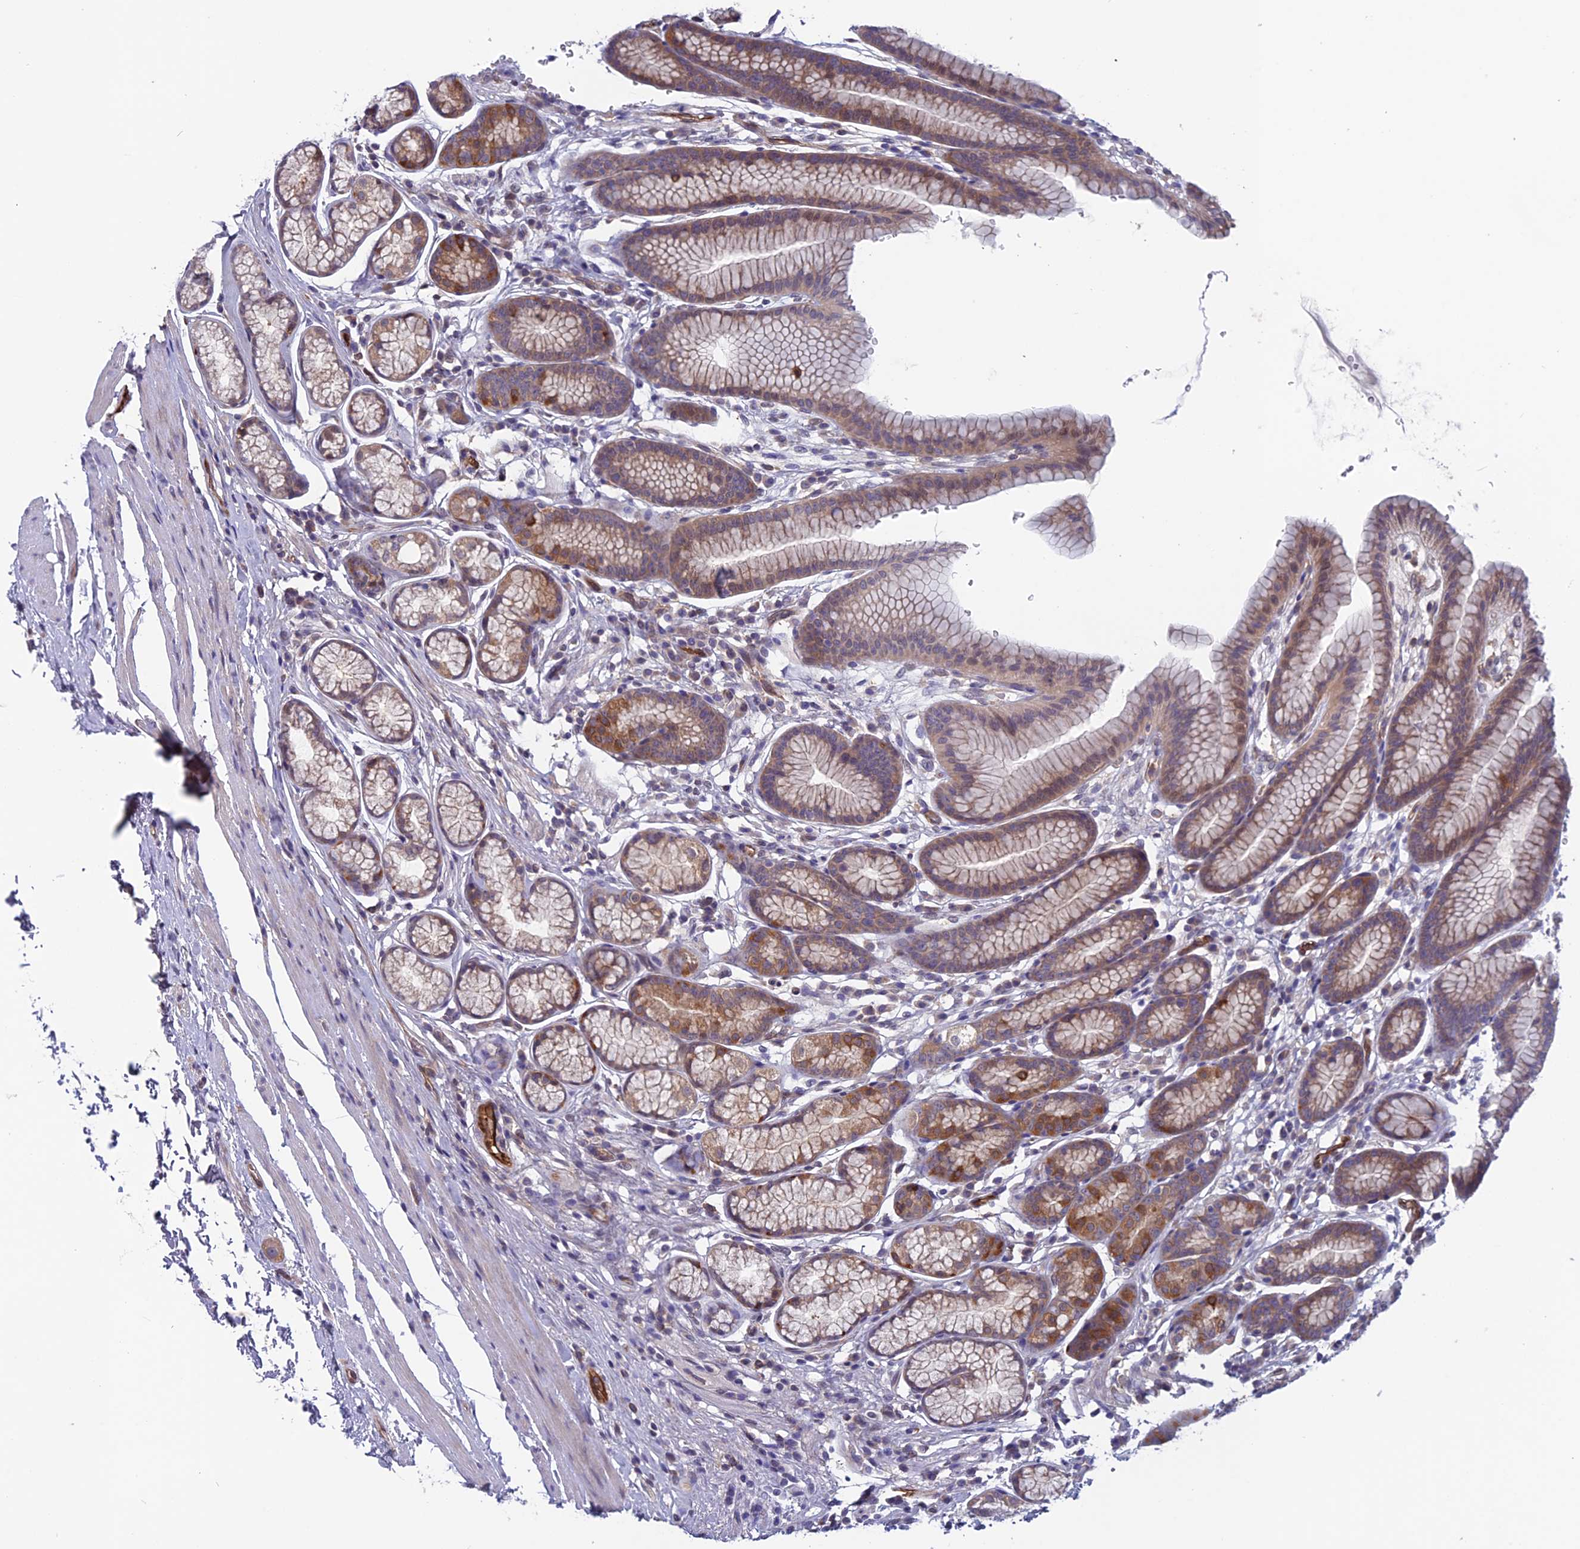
{"staining": {"intensity": "moderate", "quantity": "25%-75%", "location": "cytoplasmic/membranous"}, "tissue": "stomach", "cell_type": "Glandular cells", "image_type": "normal", "snomed": [{"axis": "morphology", "description": "Normal tissue, NOS"}, {"axis": "topography", "description": "Stomach"}], "caption": "This micrograph shows normal stomach stained with immunohistochemistry (IHC) to label a protein in brown. The cytoplasmic/membranous of glandular cells show moderate positivity for the protein. Nuclei are counter-stained blue.", "gene": "MAST2", "patient": {"sex": "male", "age": 42}}